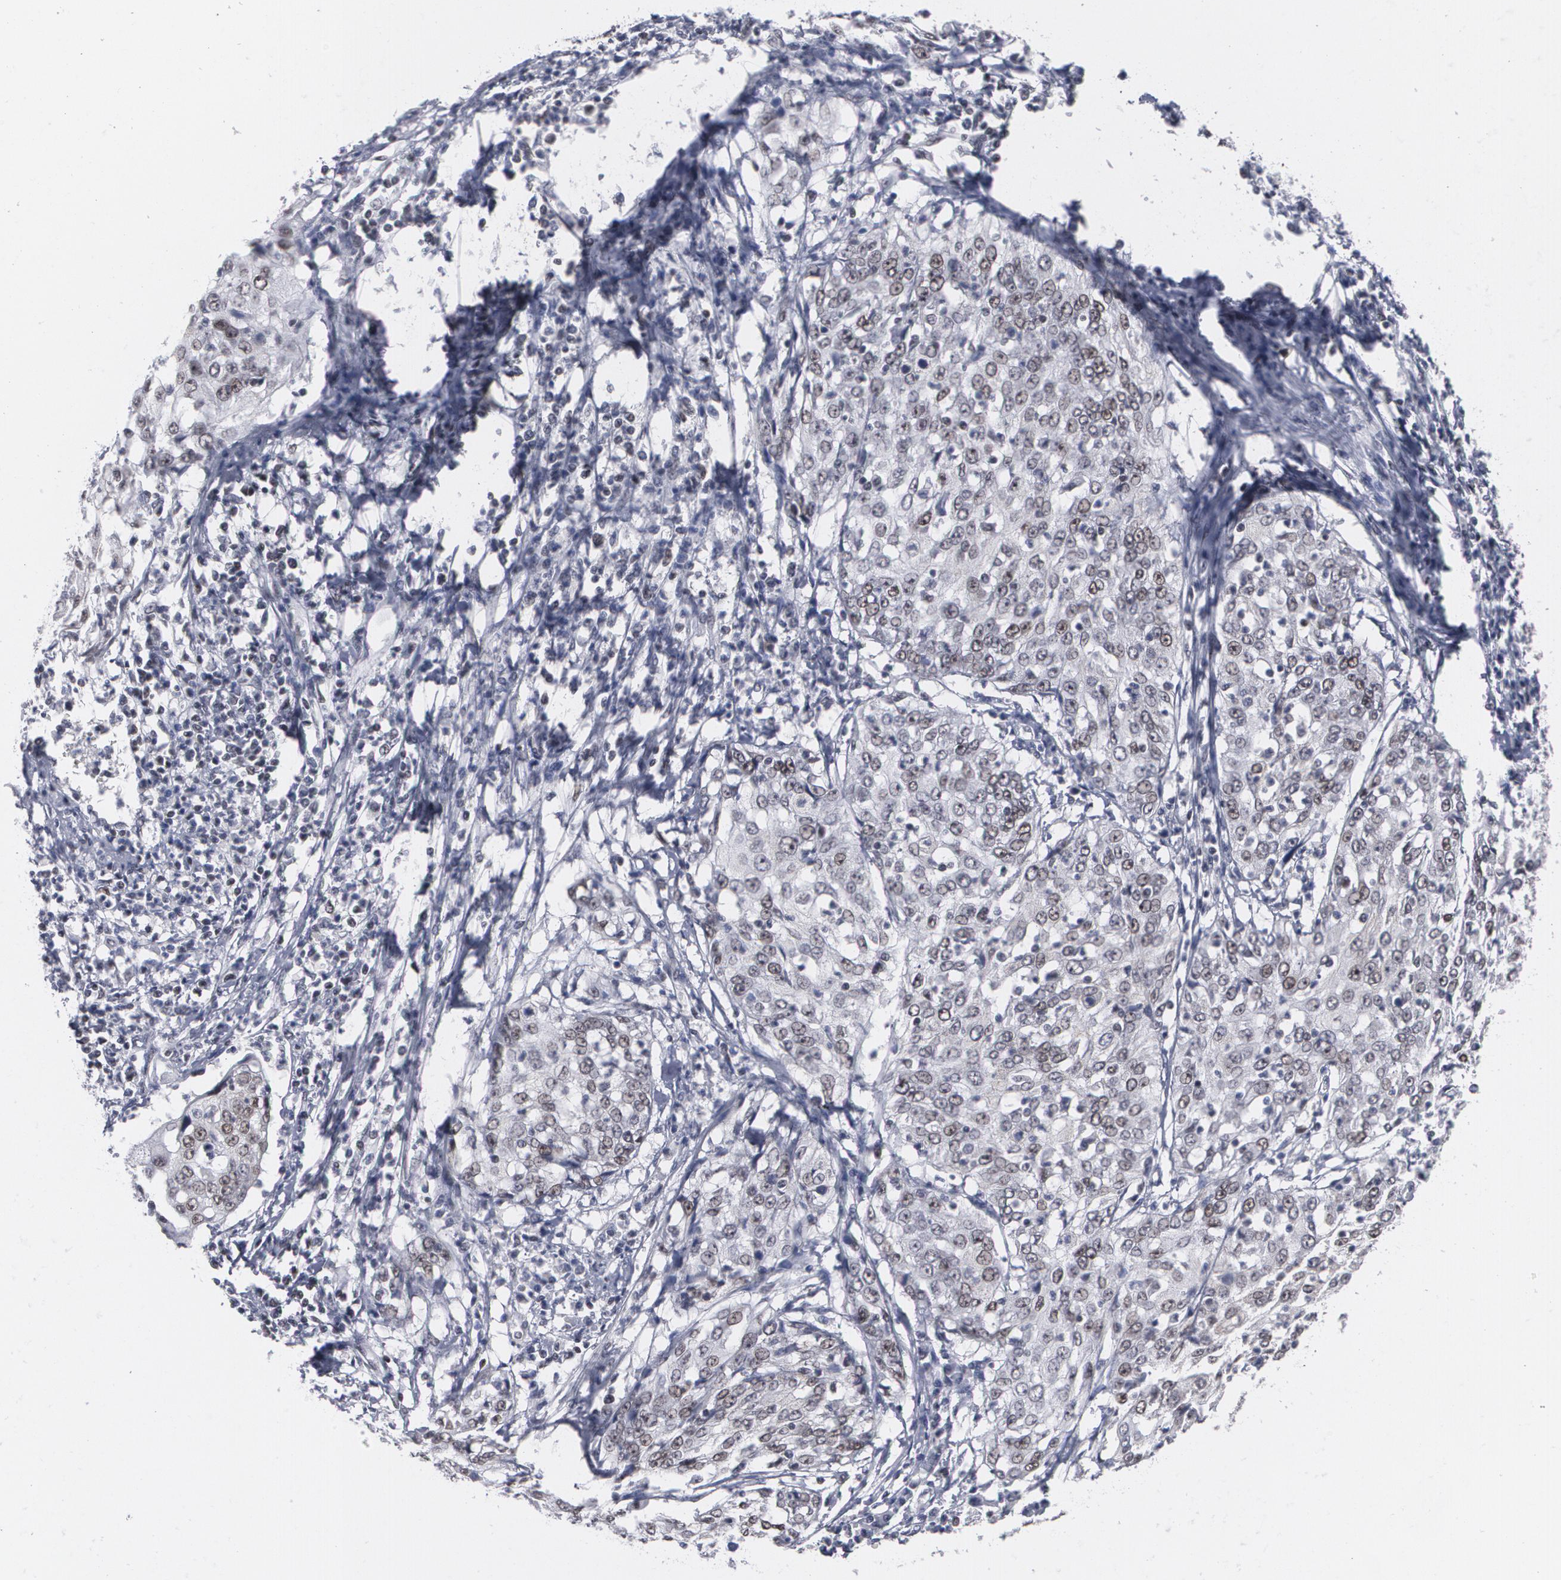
{"staining": {"intensity": "negative", "quantity": "none", "location": "none"}, "tissue": "cervical cancer", "cell_type": "Tumor cells", "image_type": "cancer", "snomed": [{"axis": "morphology", "description": "Squamous cell carcinoma, NOS"}, {"axis": "topography", "description": "Cervix"}], "caption": "An immunohistochemistry (IHC) photomicrograph of cervical cancer is shown. There is no staining in tumor cells of cervical cancer.", "gene": "MCL1", "patient": {"sex": "female", "age": 39}}